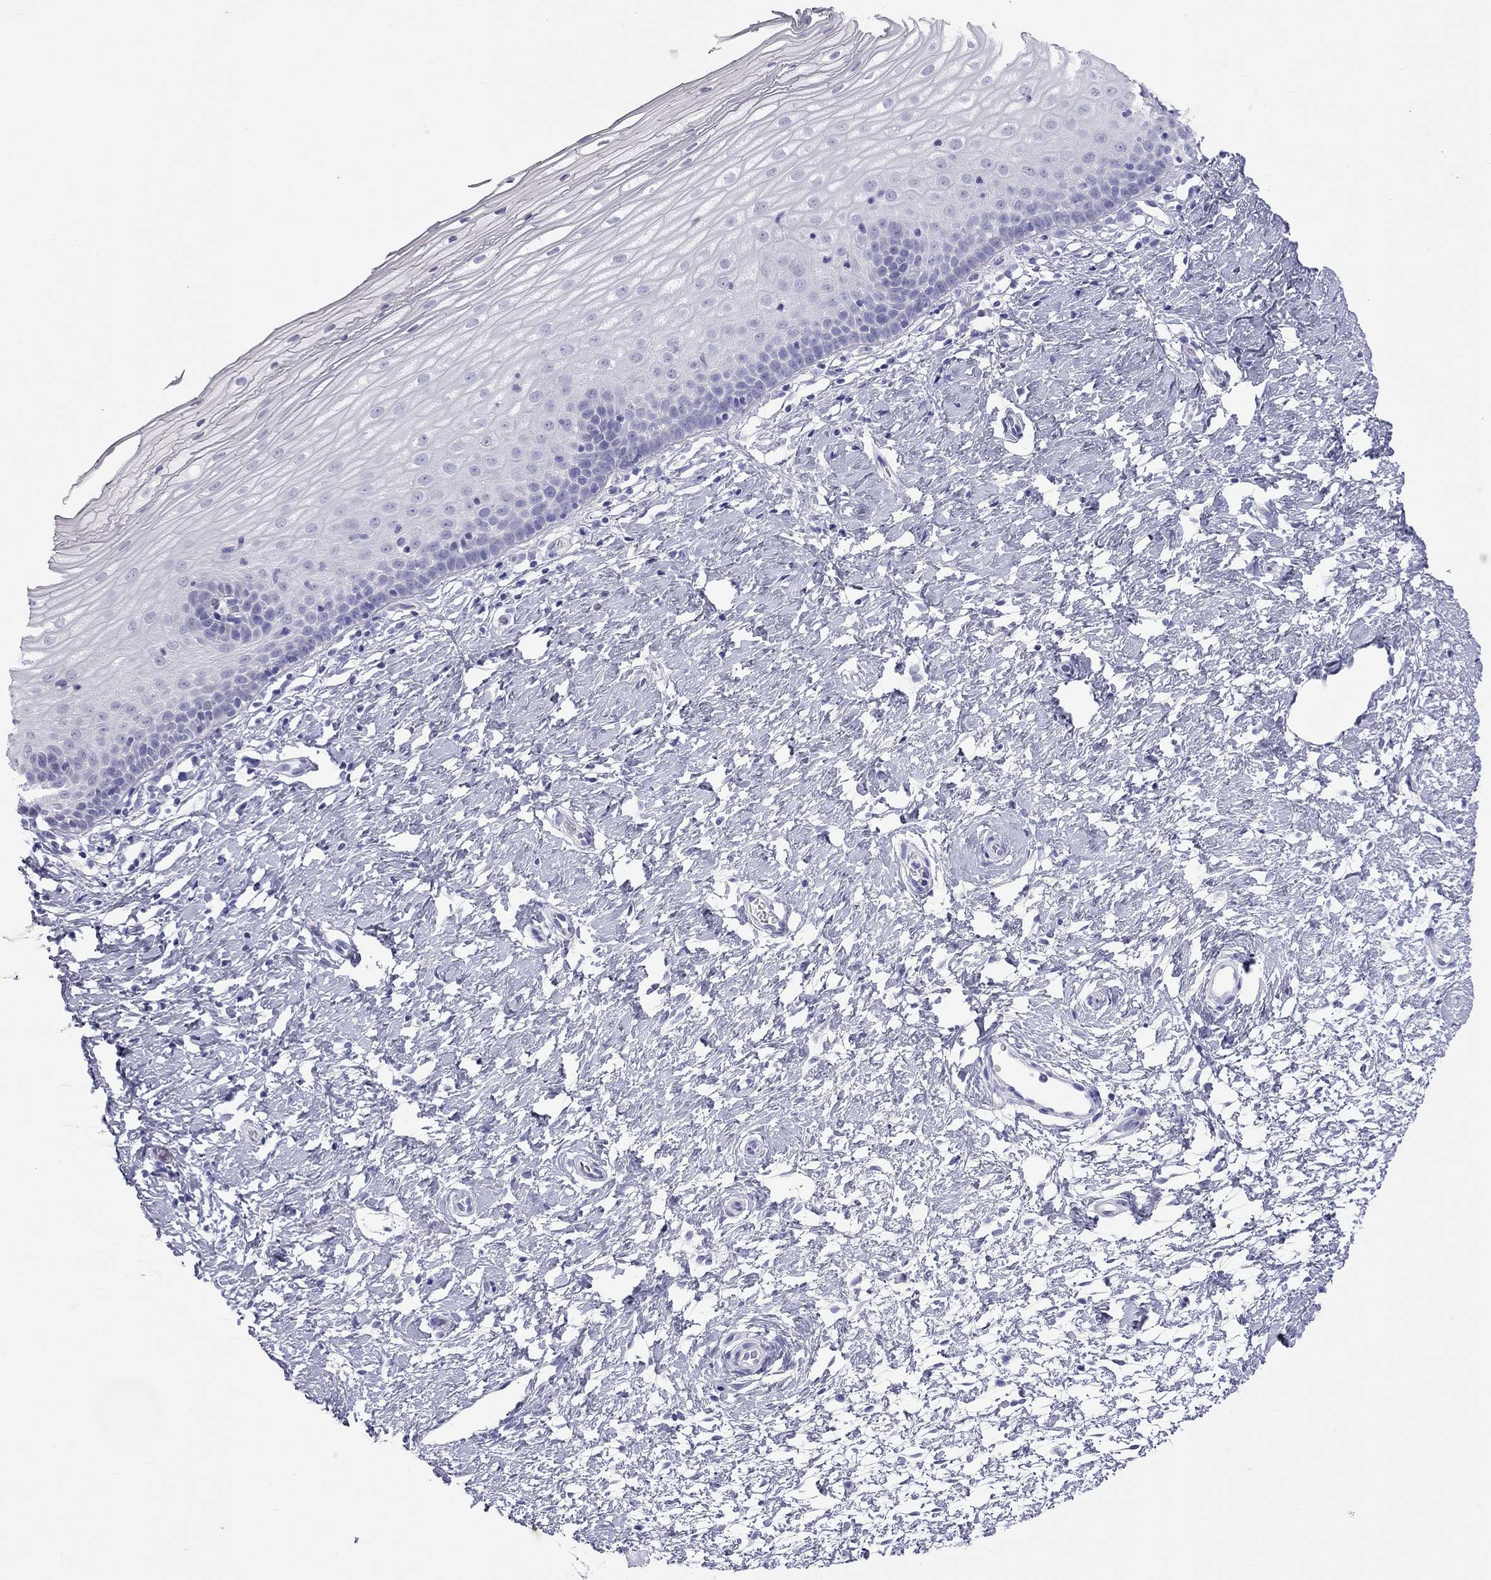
{"staining": {"intensity": "negative", "quantity": "none", "location": "none"}, "tissue": "cervix", "cell_type": "Glandular cells", "image_type": "normal", "snomed": [{"axis": "morphology", "description": "Normal tissue, NOS"}, {"axis": "topography", "description": "Cervix"}], "caption": "High power microscopy photomicrograph of an IHC photomicrograph of benign cervix, revealing no significant positivity in glandular cells. (Stains: DAB IHC with hematoxylin counter stain, Microscopy: brightfield microscopy at high magnification).", "gene": "TRPM3", "patient": {"sex": "female", "age": 37}}